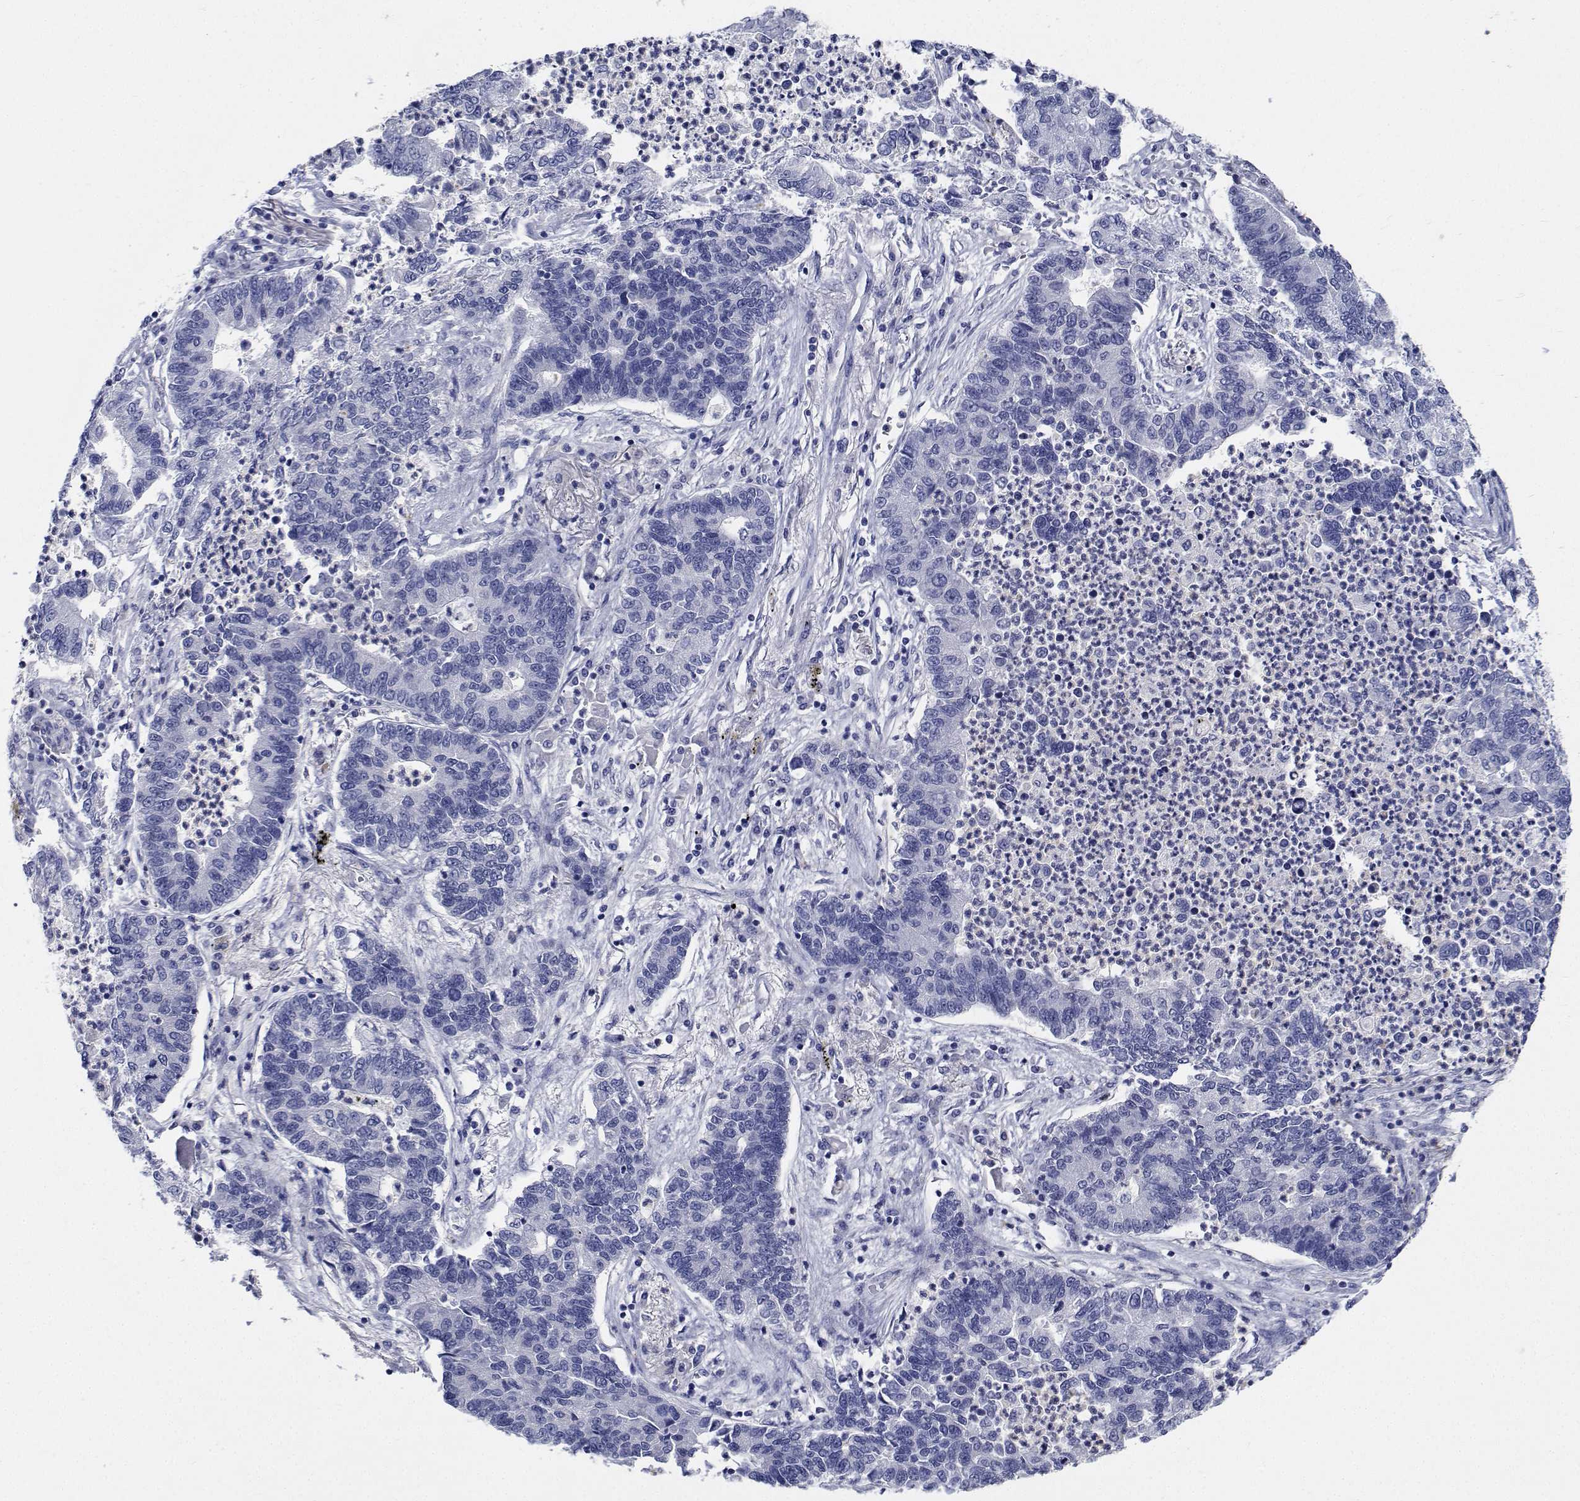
{"staining": {"intensity": "negative", "quantity": "none", "location": "none"}, "tissue": "lung cancer", "cell_type": "Tumor cells", "image_type": "cancer", "snomed": [{"axis": "morphology", "description": "Adenocarcinoma, NOS"}, {"axis": "topography", "description": "Lung"}], "caption": "Tumor cells show no significant expression in lung adenocarcinoma. (Brightfield microscopy of DAB immunohistochemistry (IHC) at high magnification).", "gene": "PLXNA4", "patient": {"sex": "female", "age": 57}}